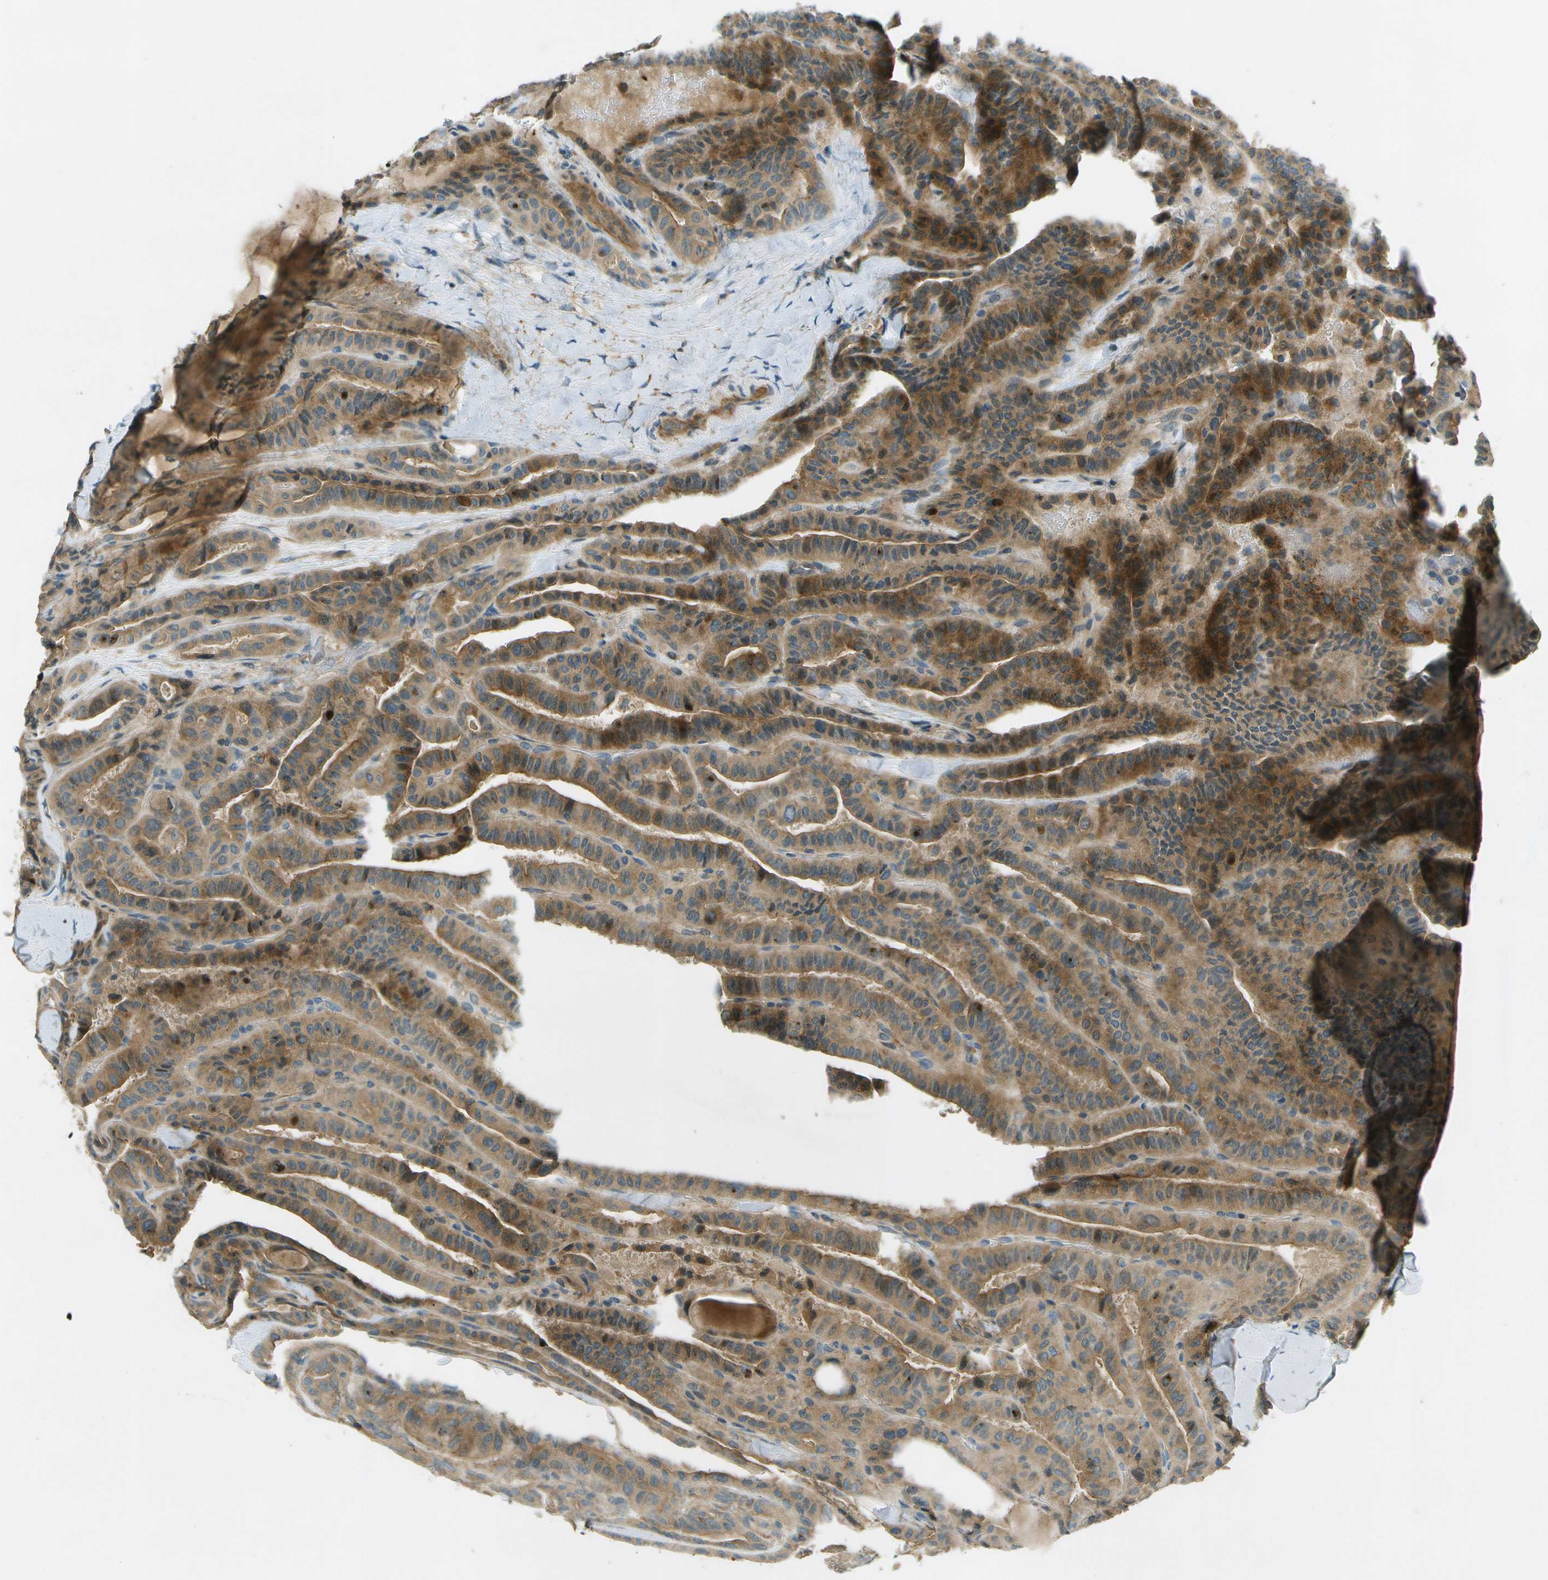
{"staining": {"intensity": "moderate", "quantity": ">75%", "location": "cytoplasmic/membranous"}, "tissue": "thyroid cancer", "cell_type": "Tumor cells", "image_type": "cancer", "snomed": [{"axis": "morphology", "description": "Papillary adenocarcinoma, NOS"}, {"axis": "topography", "description": "Thyroid gland"}], "caption": "A brown stain highlights moderate cytoplasmic/membranous staining of a protein in papillary adenocarcinoma (thyroid) tumor cells.", "gene": "NUDT4", "patient": {"sex": "male", "age": 77}}